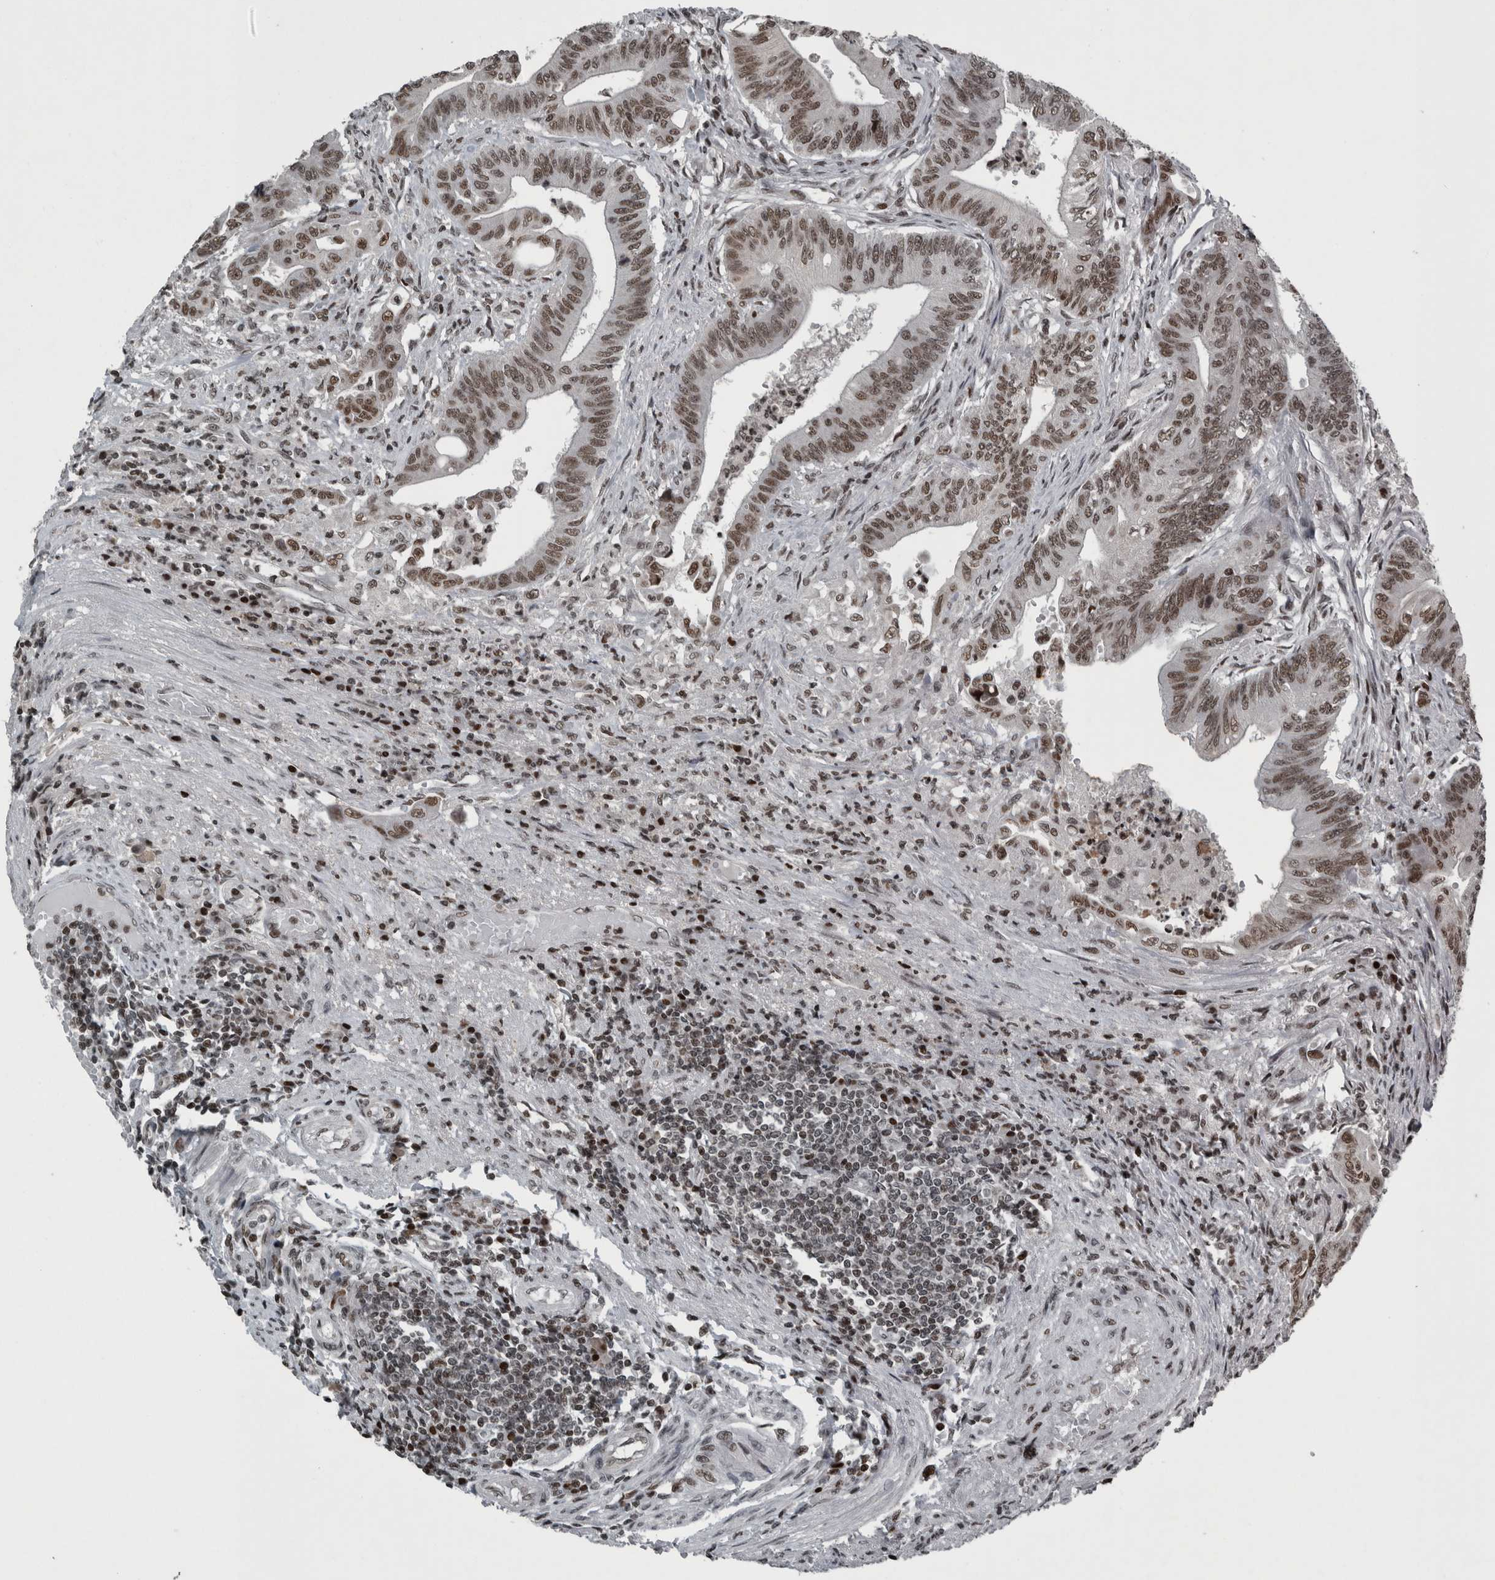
{"staining": {"intensity": "moderate", "quantity": ">75%", "location": "nuclear"}, "tissue": "colorectal cancer", "cell_type": "Tumor cells", "image_type": "cancer", "snomed": [{"axis": "morphology", "description": "Adenoma, NOS"}, {"axis": "morphology", "description": "Adenocarcinoma, NOS"}, {"axis": "topography", "description": "Colon"}], "caption": "Protein expression analysis of colorectal cancer displays moderate nuclear positivity in approximately >75% of tumor cells. Nuclei are stained in blue.", "gene": "UNC50", "patient": {"sex": "male", "age": 79}}